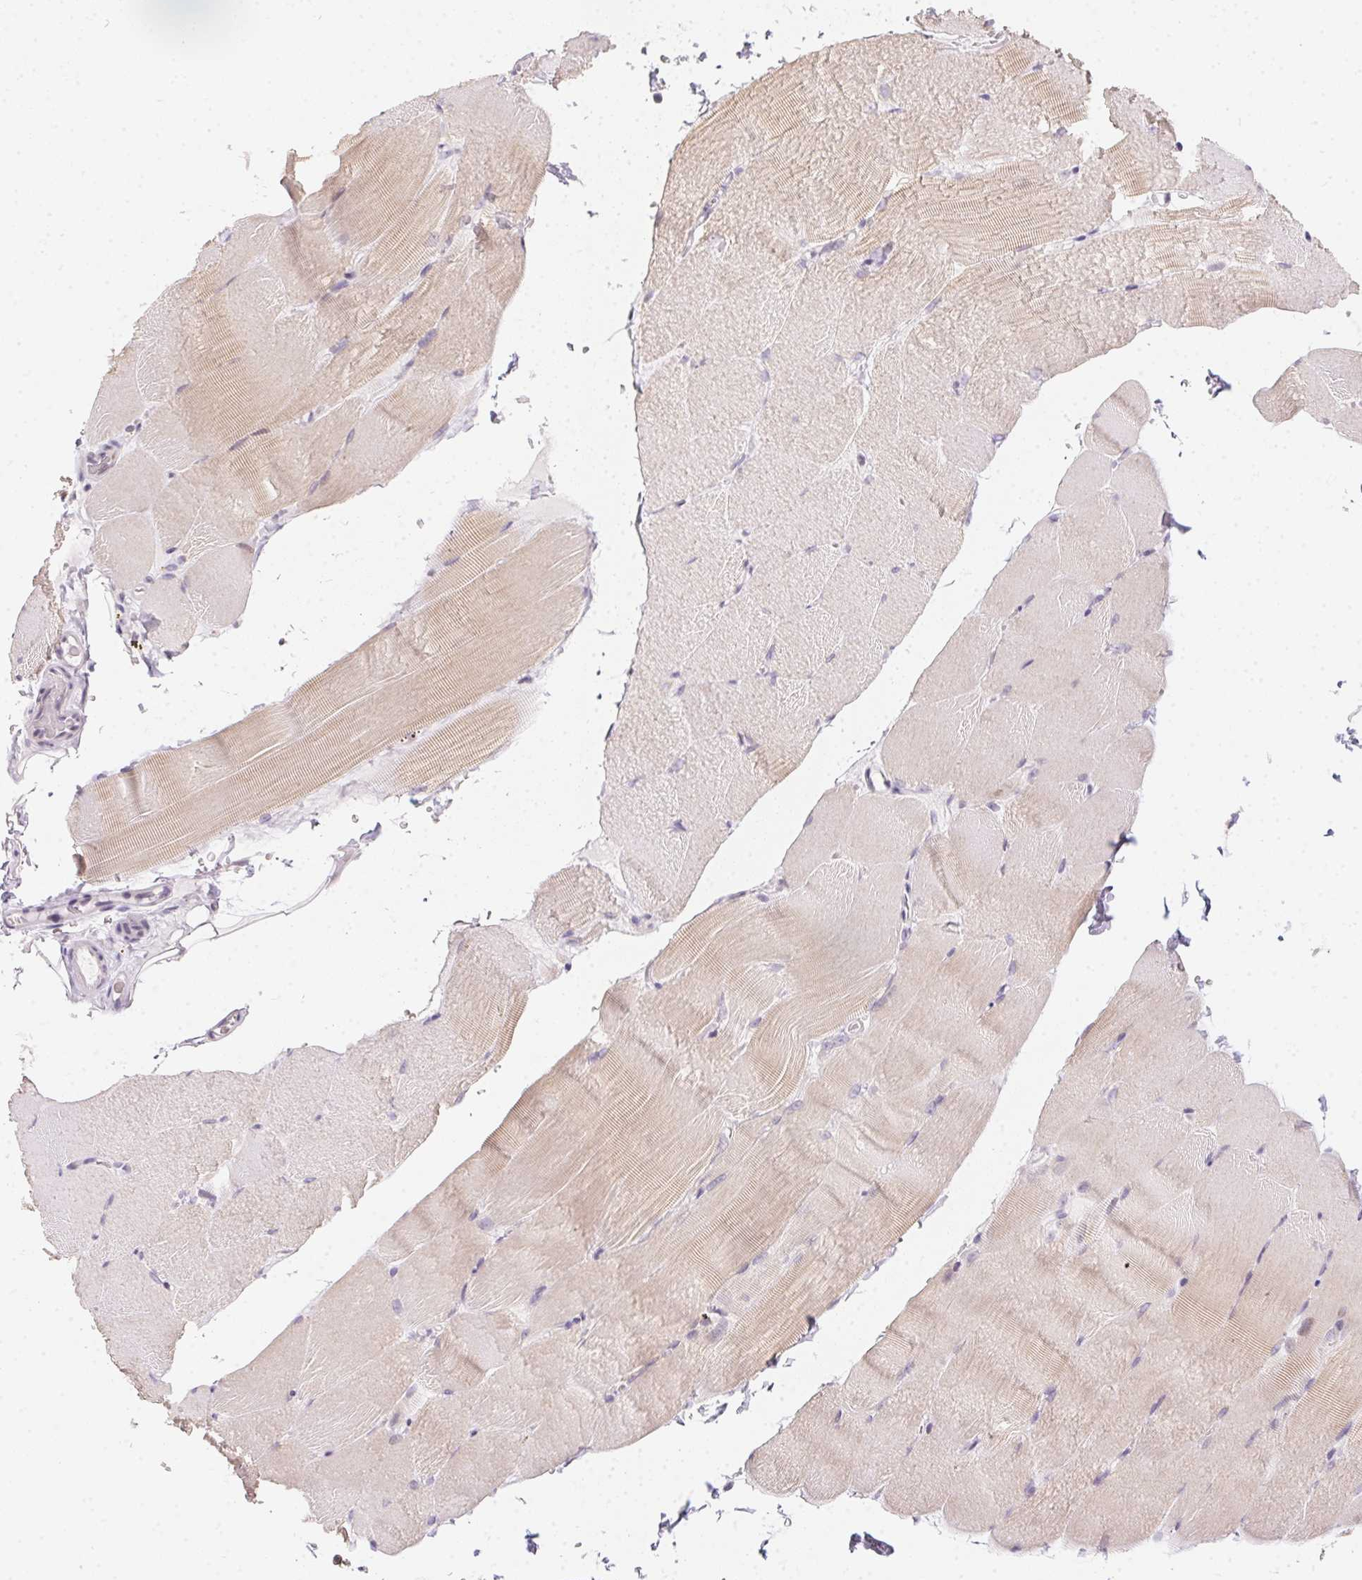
{"staining": {"intensity": "weak", "quantity": "25%-75%", "location": "cytoplasmic/membranous"}, "tissue": "skeletal muscle", "cell_type": "Myocytes", "image_type": "normal", "snomed": [{"axis": "morphology", "description": "Normal tissue, NOS"}, {"axis": "topography", "description": "Skeletal muscle"}], "caption": "Skeletal muscle stained with a brown dye displays weak cytoplasmic/membranous positive positivity in about 25%-75% of myocytes.", "gene": "MORC1", "patient": {"sex": "female", "age": 37}}